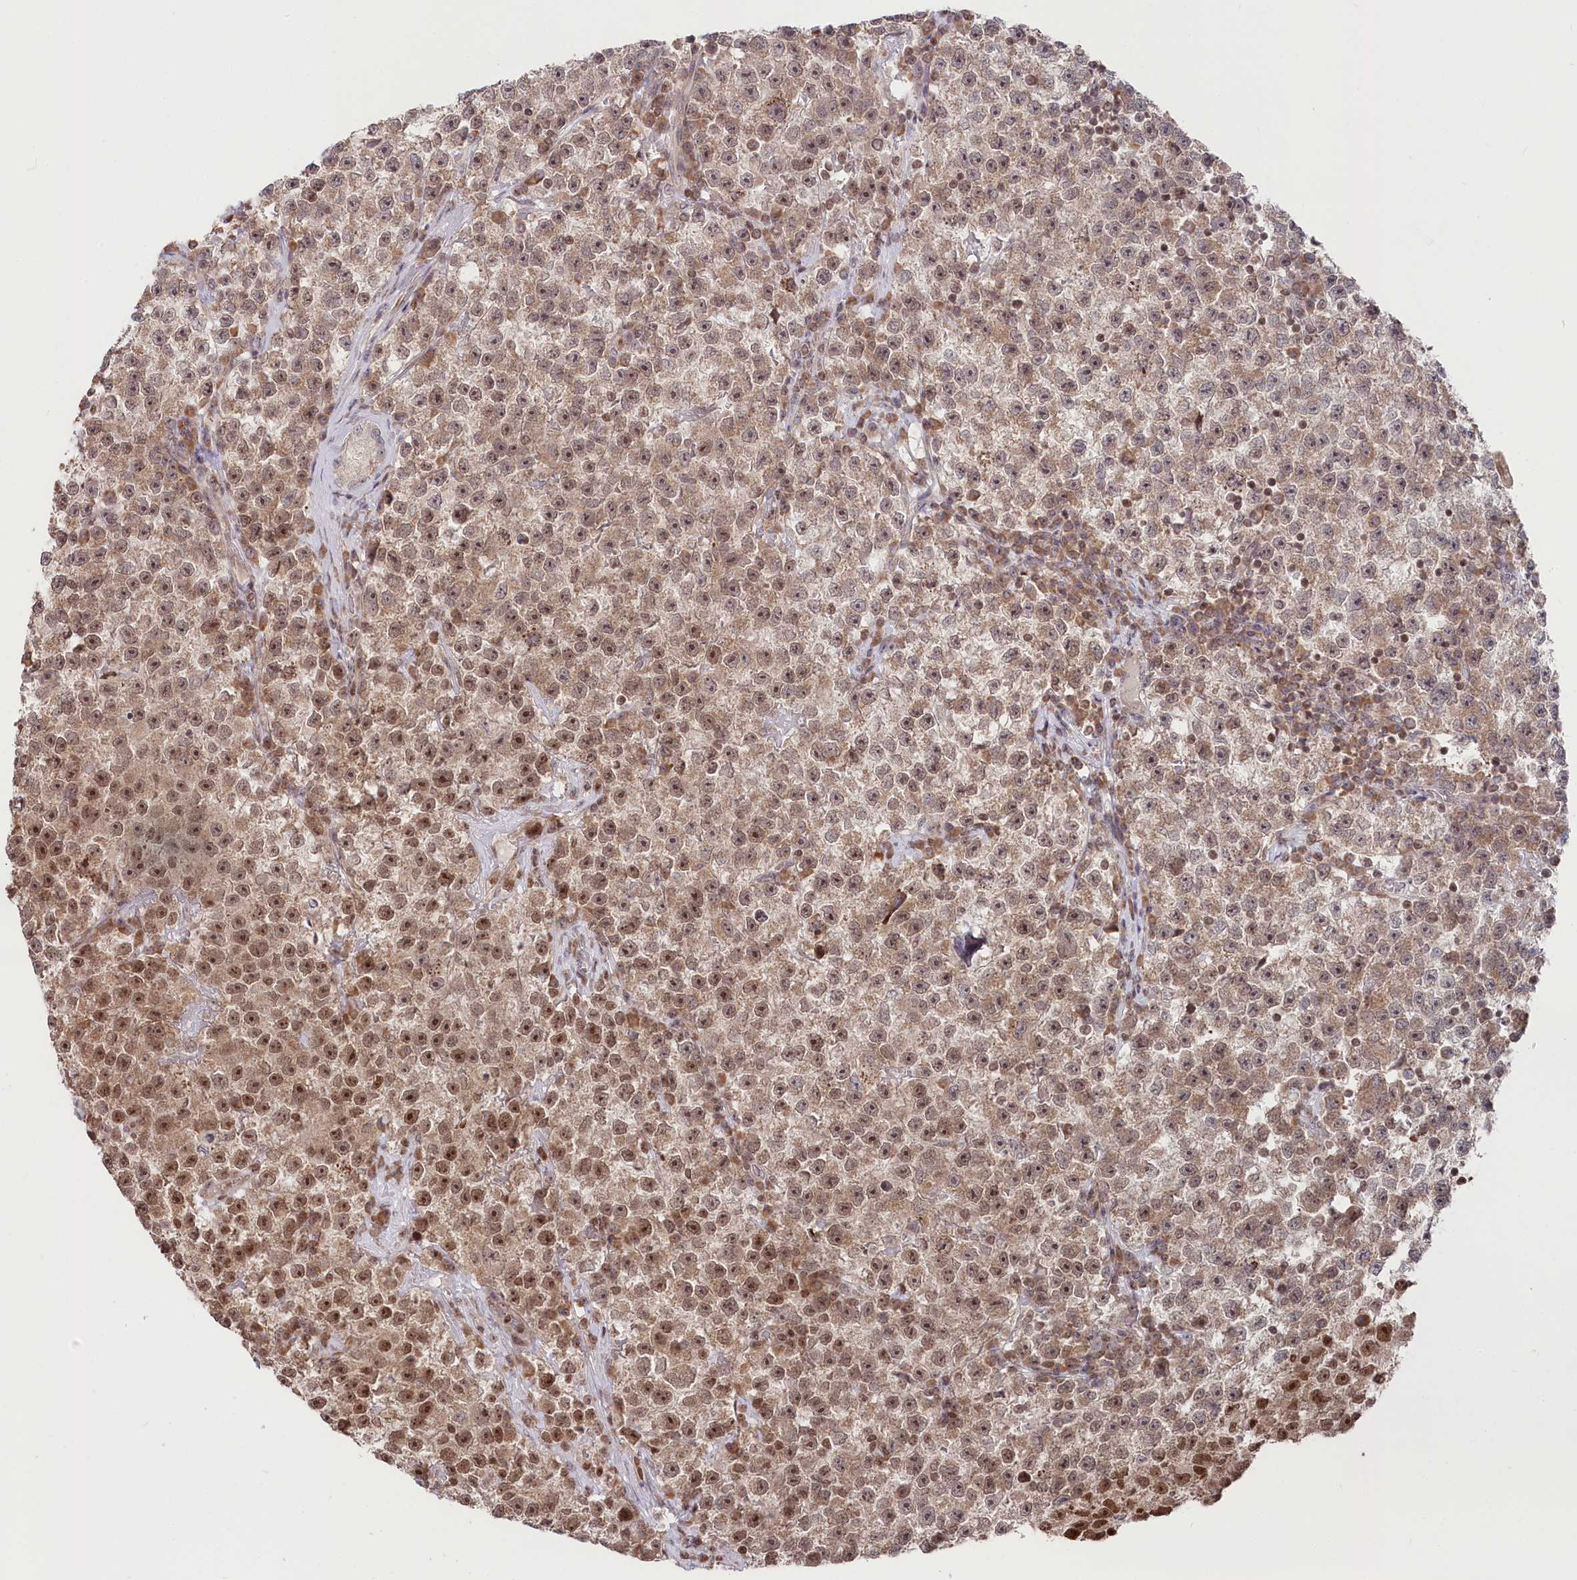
{"staining": {"intensity": "moderate", "quantity": ">75%", "location": "cytoplasmic/membranous,nuclear"}, "tissue": "testis cancer", "cell_type": "Tumor cells", "image_type": "cancer", "snomed": [{"axis": "morphology", "description": "Seminoma, NOS"}, {"axis": "topography", "description": "Testis"}], "caption": "The micrograph reveals immunohistochemical staining of seminoma (testis). There is moderate cytoplasmic/membranous and nuclear staining is present in approximately >75% of tumor cells.", "gene": "CGGBP1", "patient": {"sex": "male", "age": 22}}